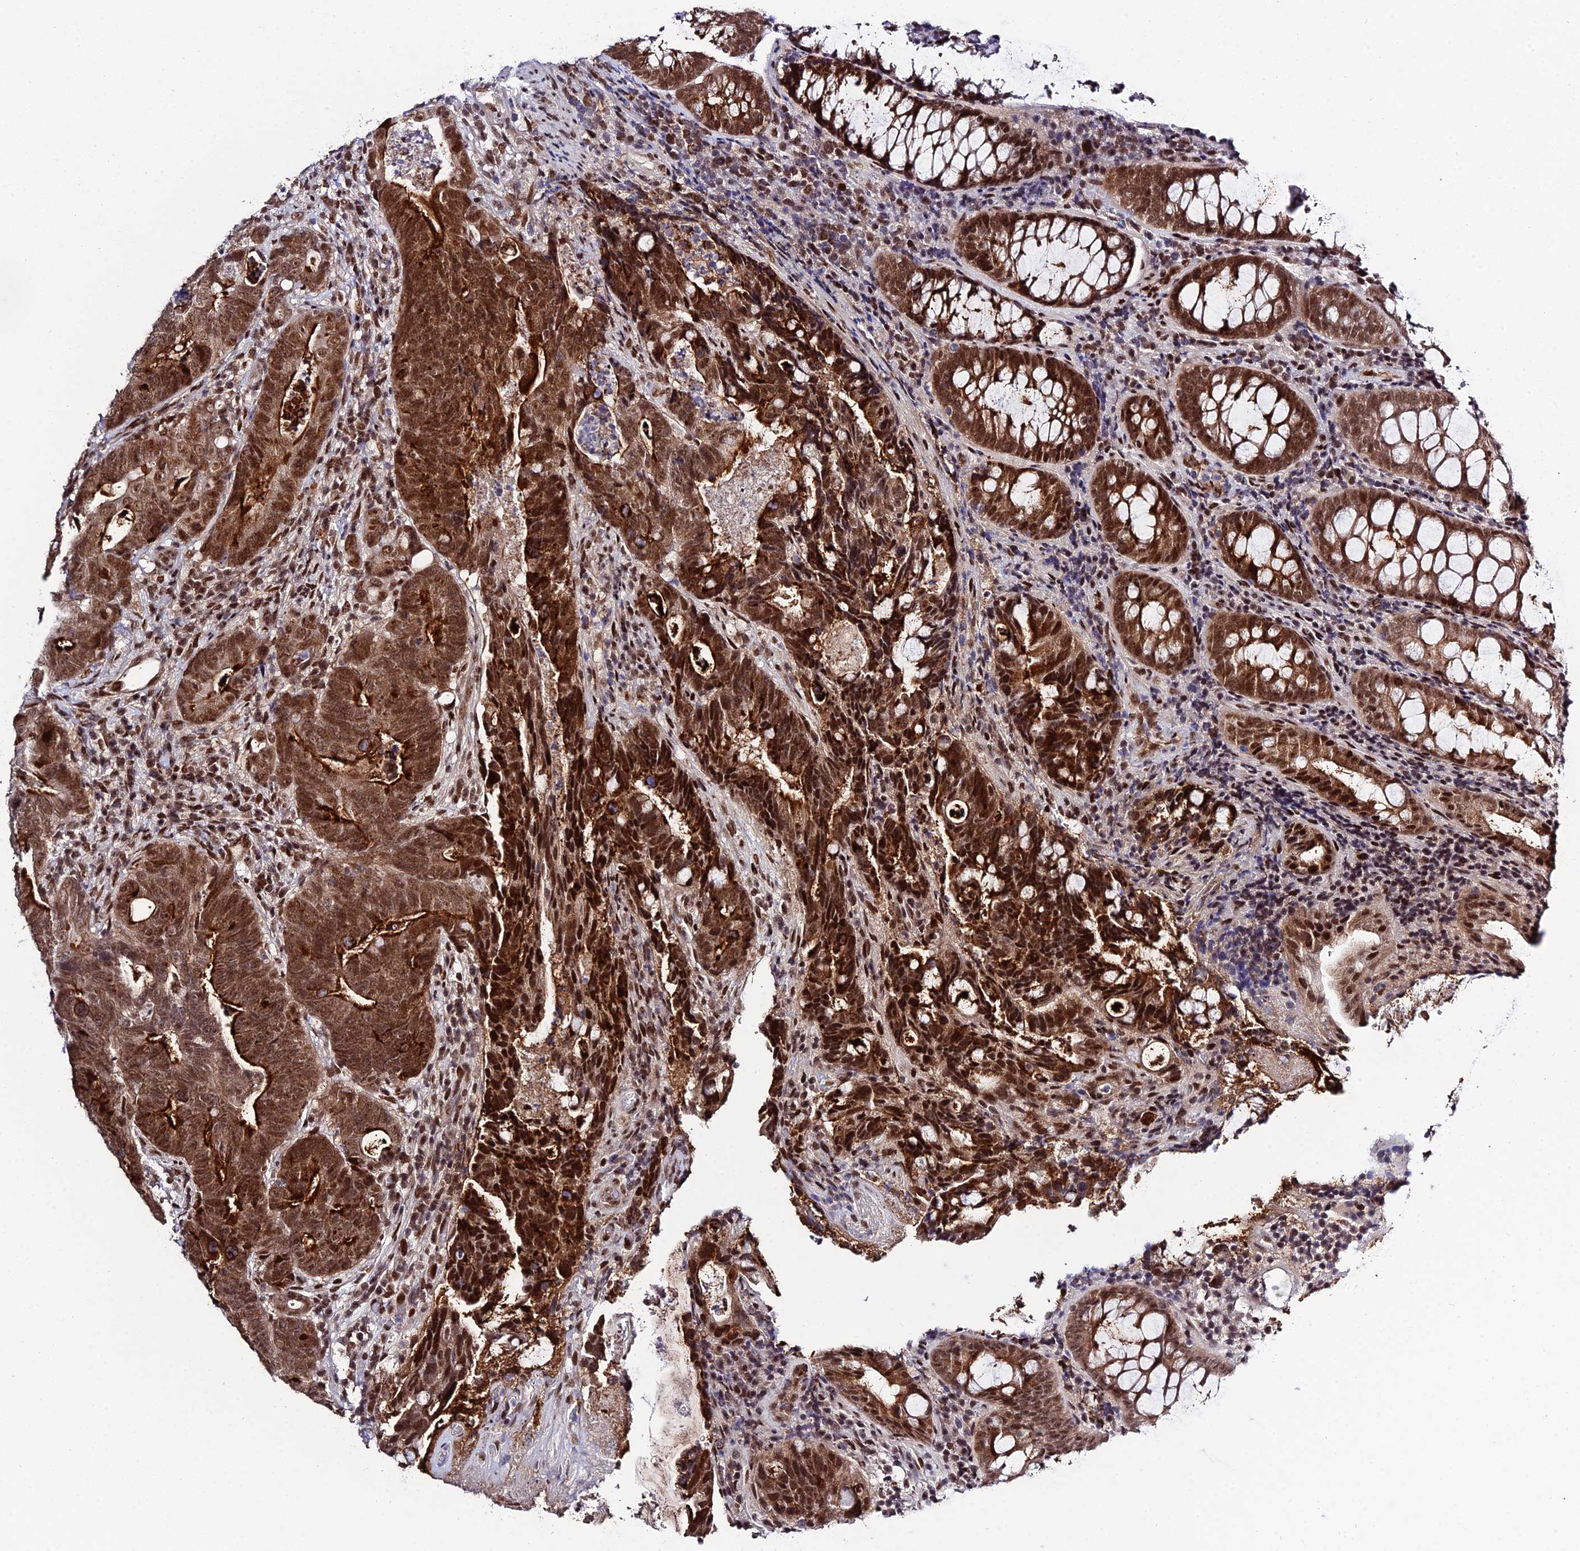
{"staining": {"intensity": "moderate", "quantity": ">75%", "location": "cytoplasmic/membranous,nuclear"}, "tissue": "colorectal cancer", "cell_type": "Tumor cells", "image_type": "cancer", "snomed": [{"axis": "morphology", "description": "Adenocarcinoma, NOS"}, {"axis": "topography", "description": "Colon"}], "caption": "Immunohistochemistry (IHC) histopathology image of neoplastic tissue: human colorectal cancer stained using immunohistochemistry demonstrates medium levels of moderate protein expression localized specifically in the cytoplasmic/membranous and nuclear of tumor cells, appearing as a cytoplasmic/membranous and nuclear brown color.", "gene": "SYT15", "patient": {"sex": "female", "age": 82}}